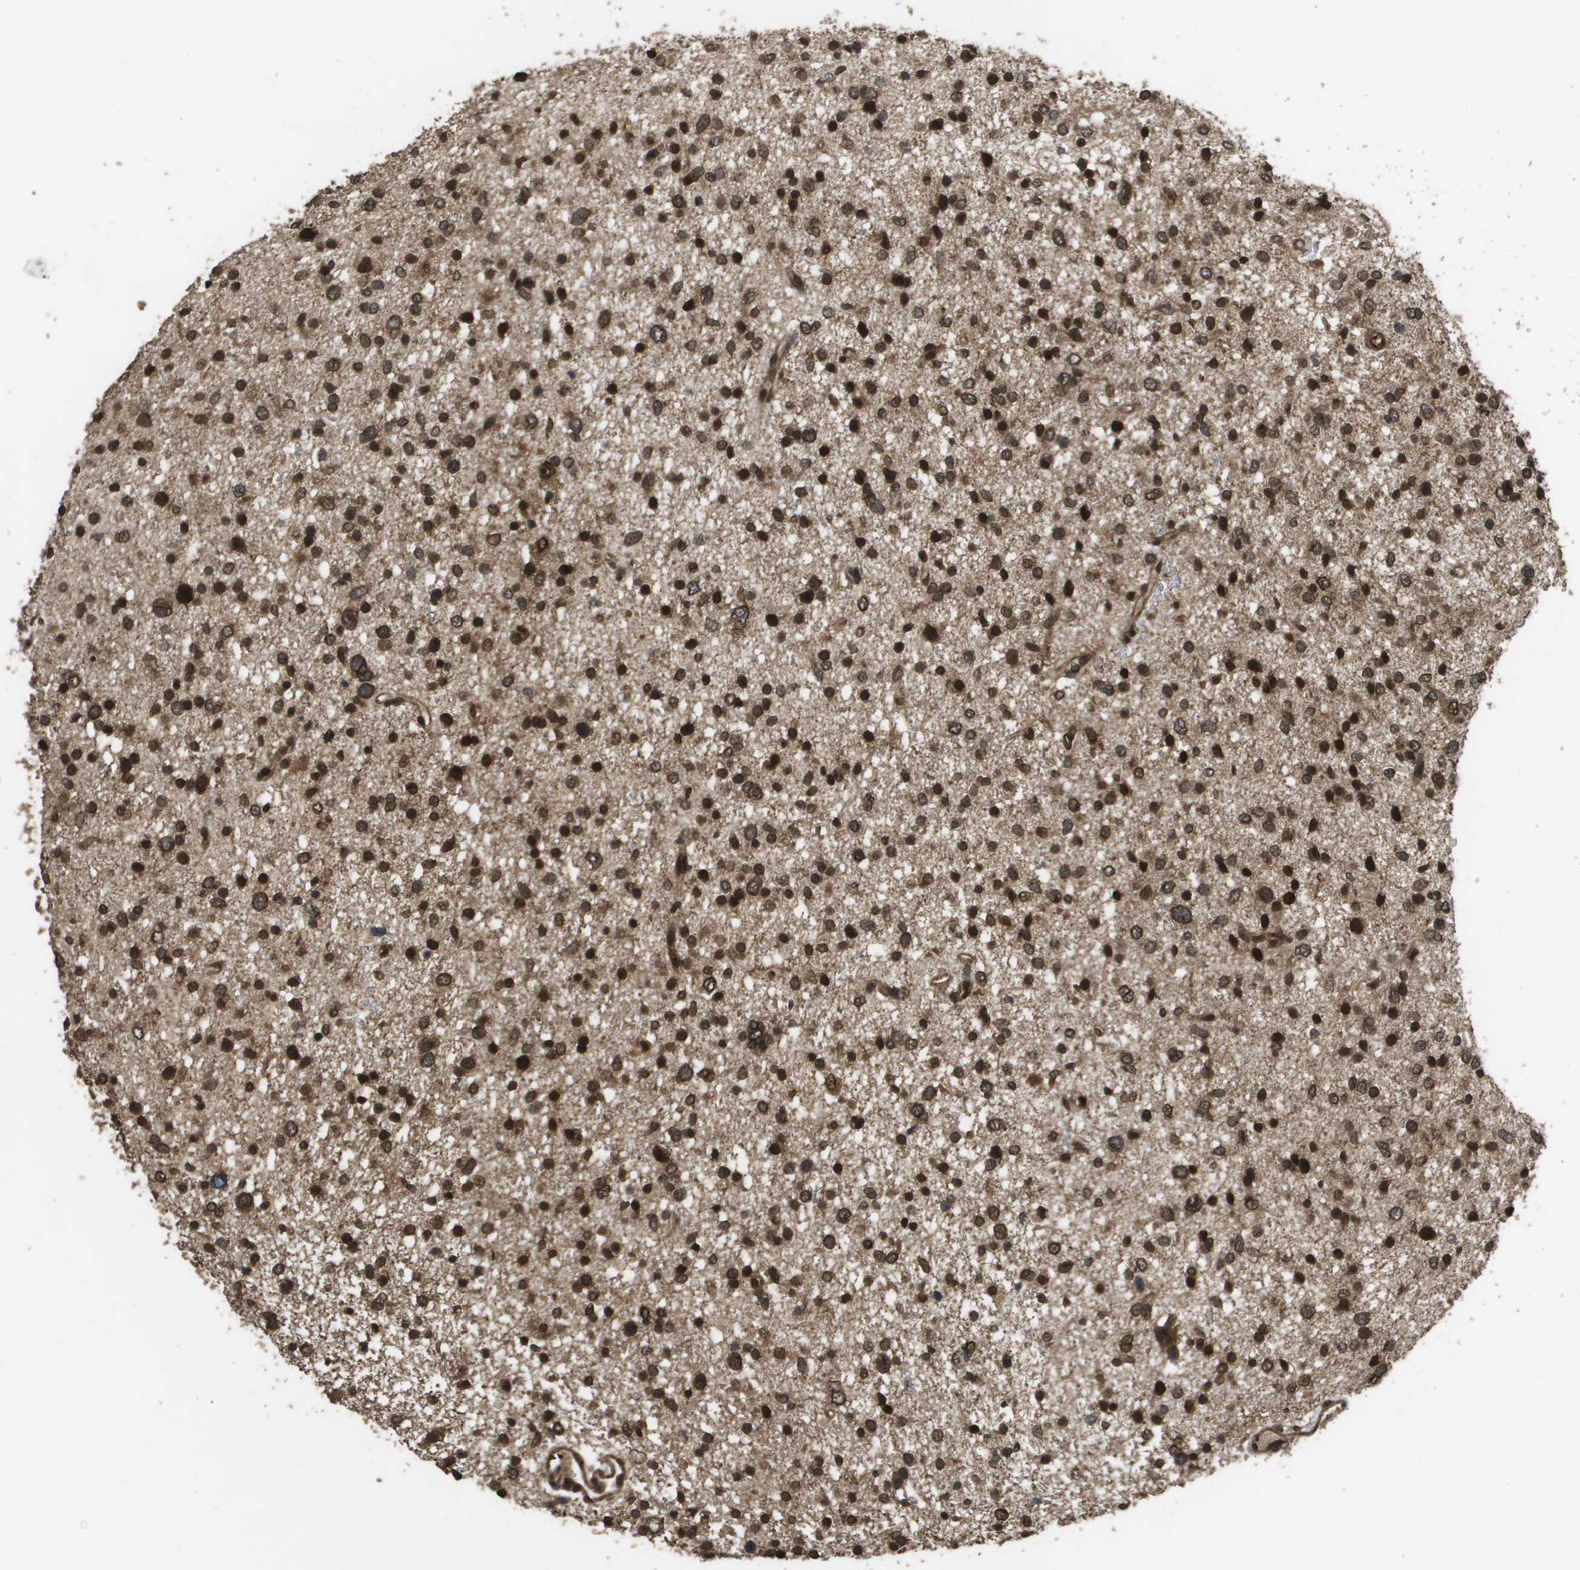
{"staining": {"intensity": "strong", "quantity": ">75%", "location": "nuclear"}, "tissue": "glioma", "cell_type": "Tumor cells", "image_type": "cancer", "snomed": [{"axis": "morphology", "description": "Glioma, malignant, Low grade"}, {"axis": "topography", "description": "Brain"}], "caption": "Immunohistochemical staining of malignant glioma (low-grade) reveals high levels of strong nuclear protein staining in approximately >75% of tumor cells.", "gene": "AXIN2", "patient": {"sex": "female", "age": 37}}